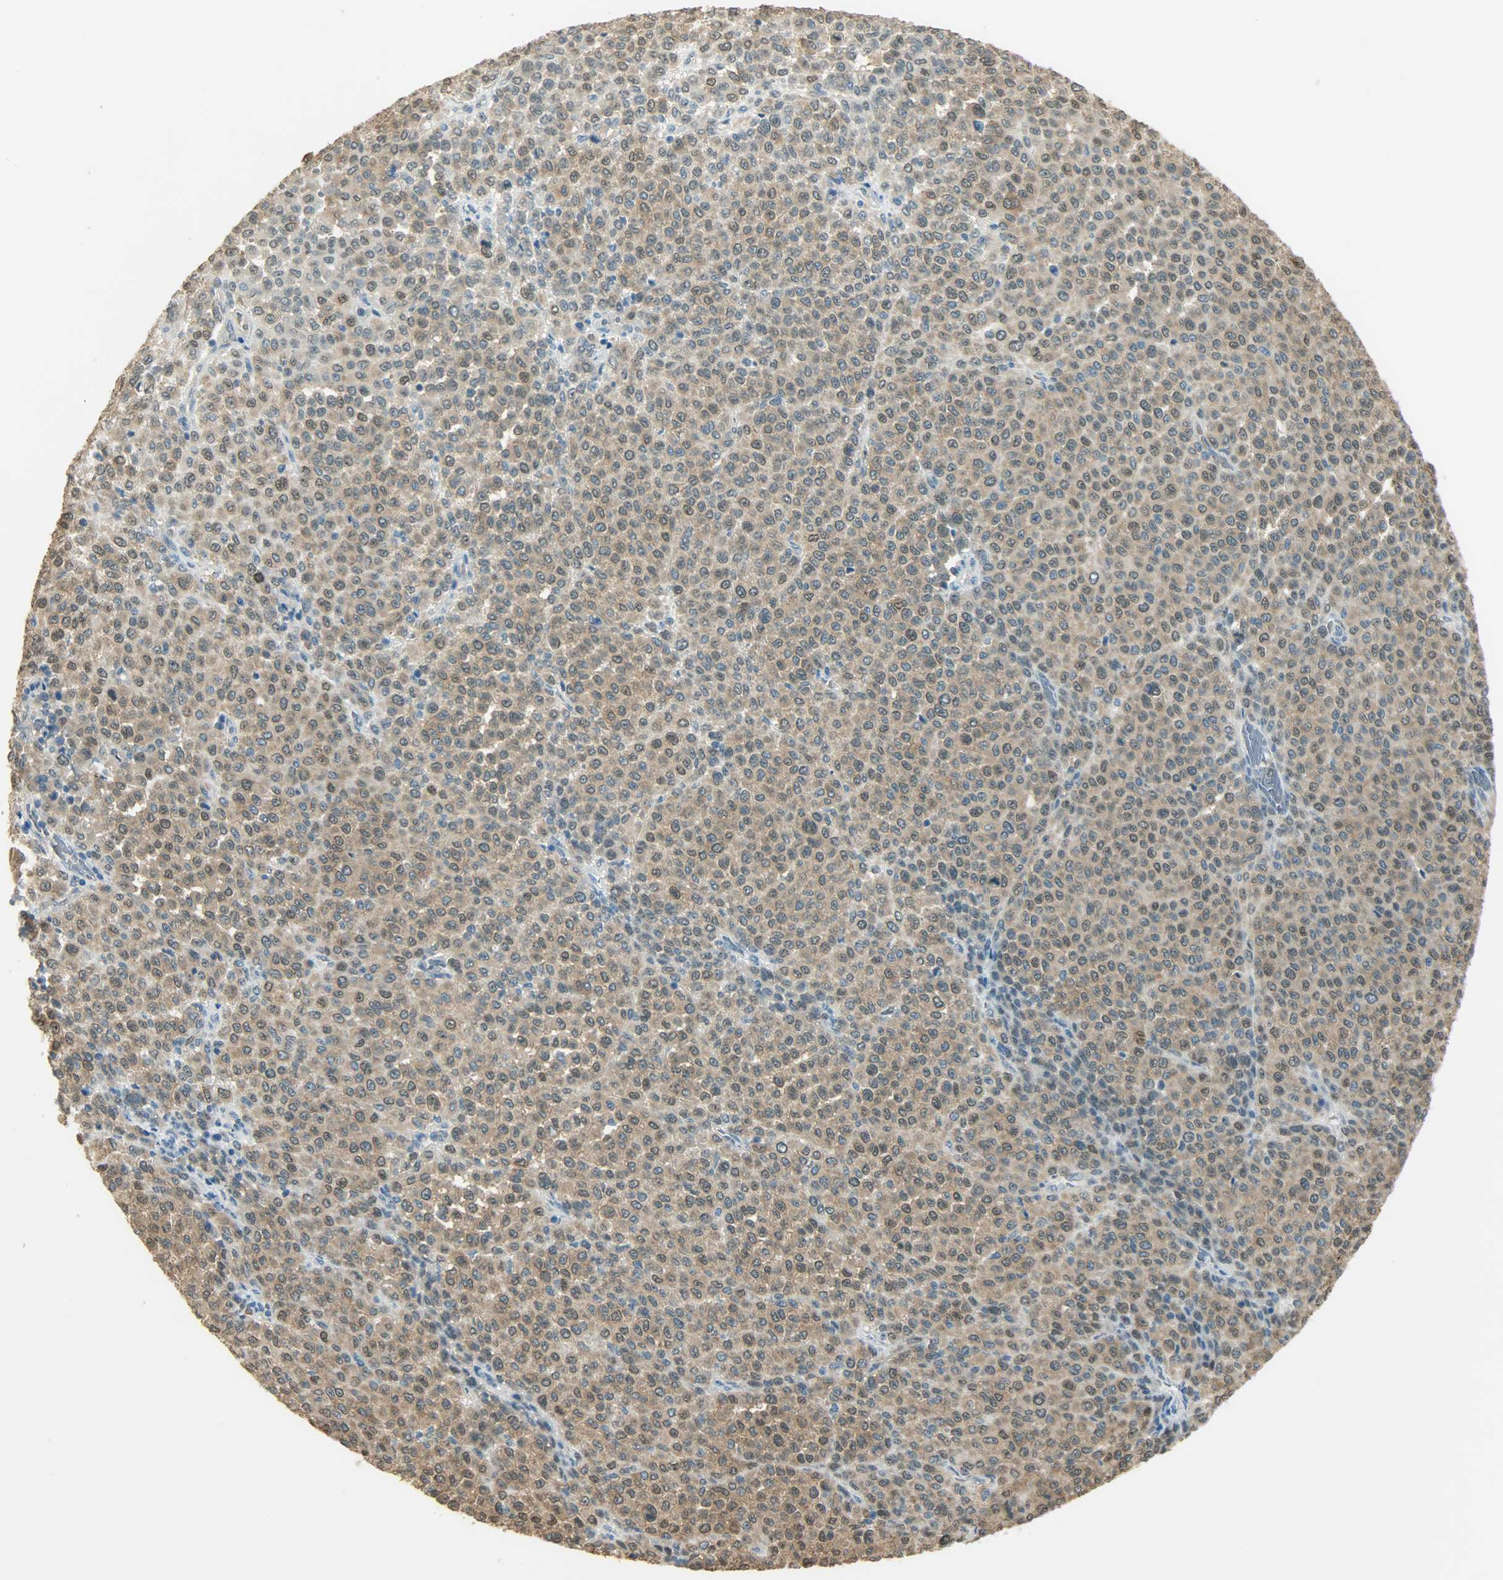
{"staining": {"intensity": "moderate", "quantity": ">75%", "location": "cytoplasmic/membranous,nuclear"}, "tissue": "melanoma", "cell_type": "Tumor cells", "image_type": "cancer", "snomed": [{"axis": "morphology", "description": "Malignant melanoma, Metastatic site"}, {"axis": "topography", "description": "Pancreas"}], "caption": "A photomicrograph of malignant melanoma (metastatic site) stained for a protein demonstrates moderate cytoplasmic/membranous and nuclear brown staining in tumor cells.", "gene": "PRMT5", "patient": {"sex": "female", "age": 30}}